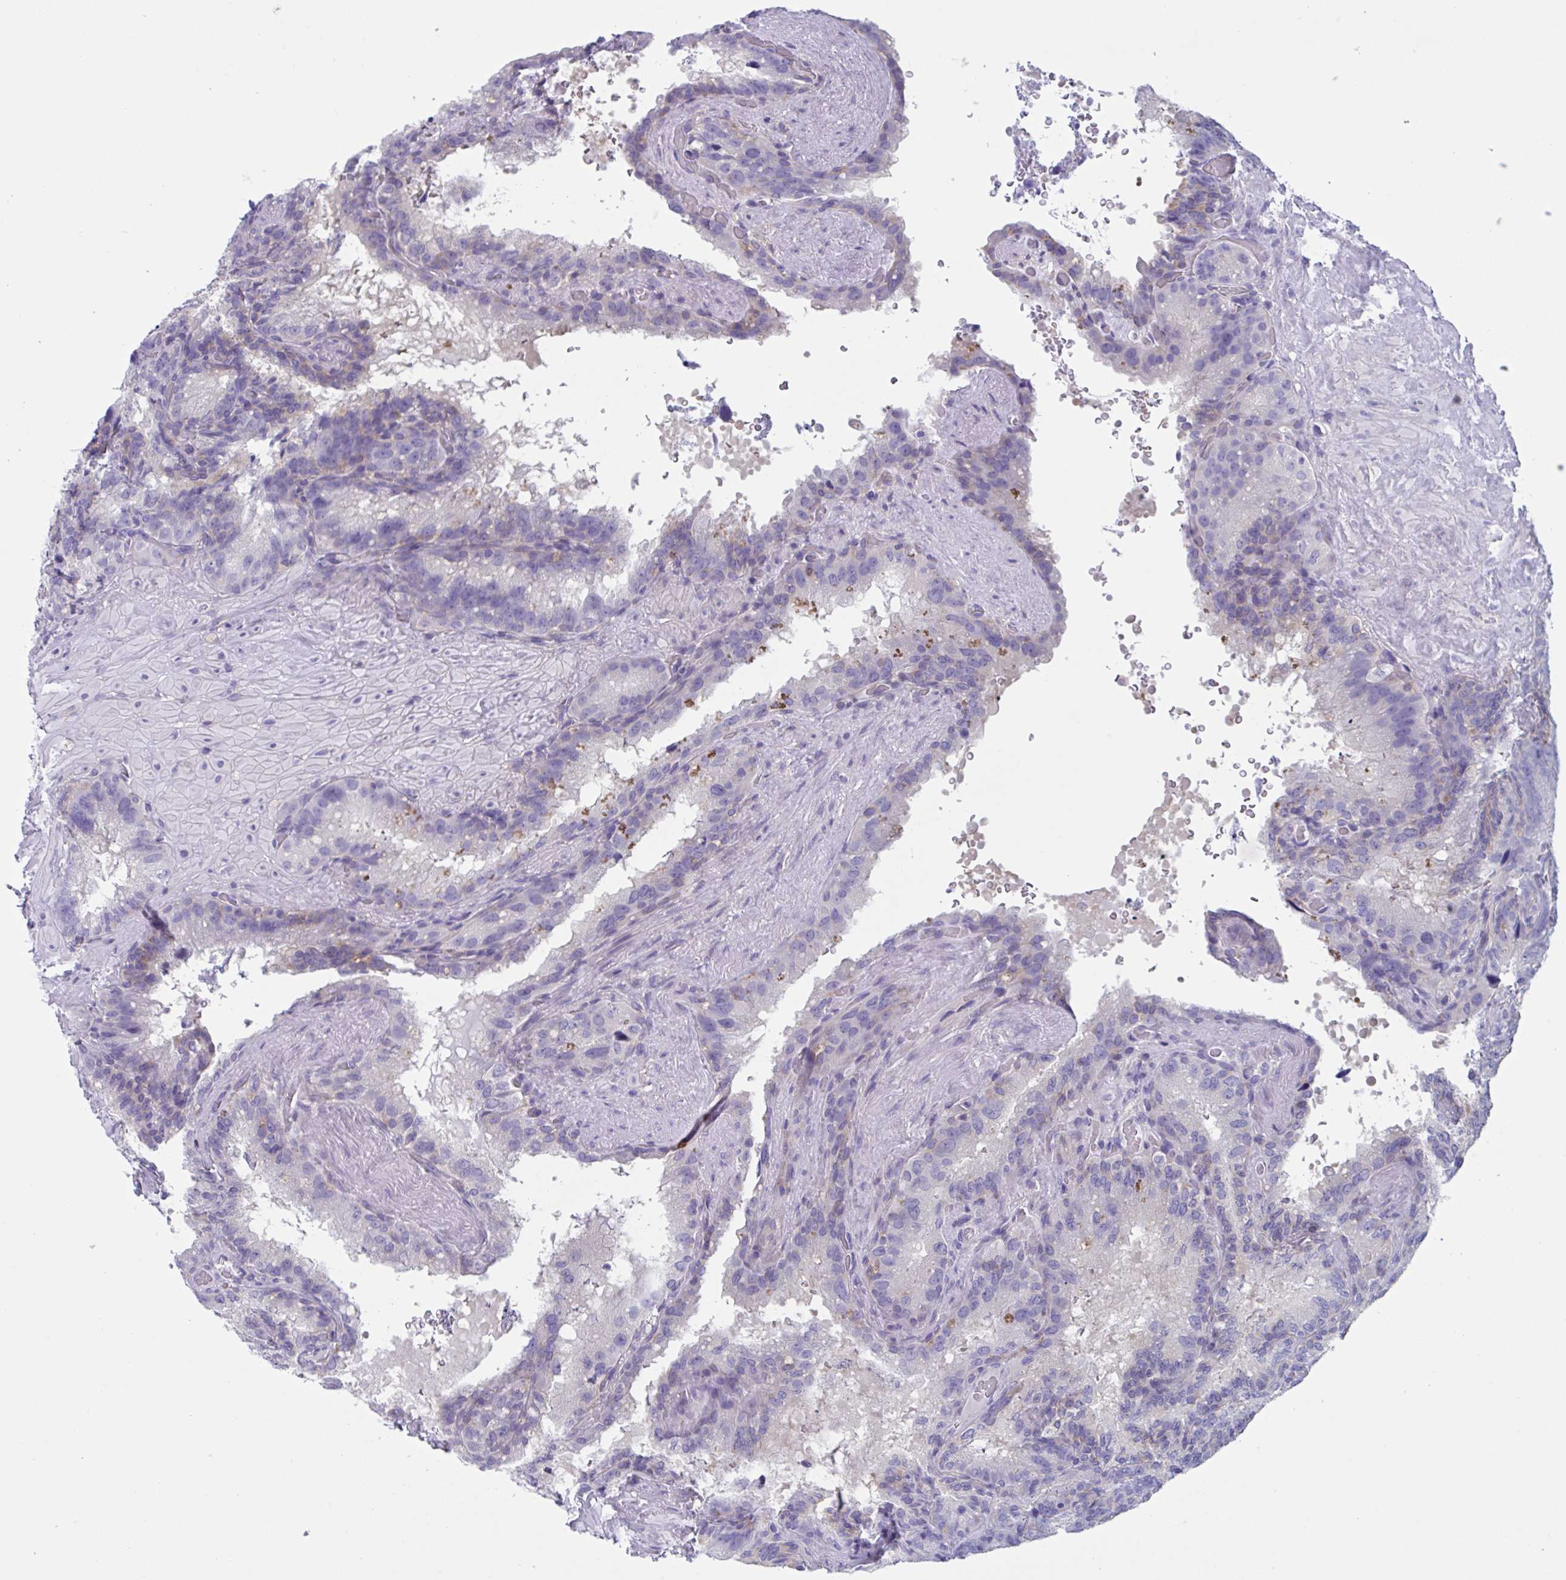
{"staining": {"intensity": "negative", "quantity": "none", "location": "none"}, "tissue": "seminal vesicle", "cell_type": "Glandular cells", "image_type": "normal", "snomed": [{"axis": "morphology", "description": "Normal tissue, NOS"}, {"axis": "topography", "description": "Seminal veicle"}], "caption": "High magnification brightfield microscopy of benign seminal vesicle stained with DAB (brown) and counterstained with hematoxylin (blue): glandular cells show no significant staining.", "gene": "LPIN3", "patient": {"sex": "male", "age": 60}}